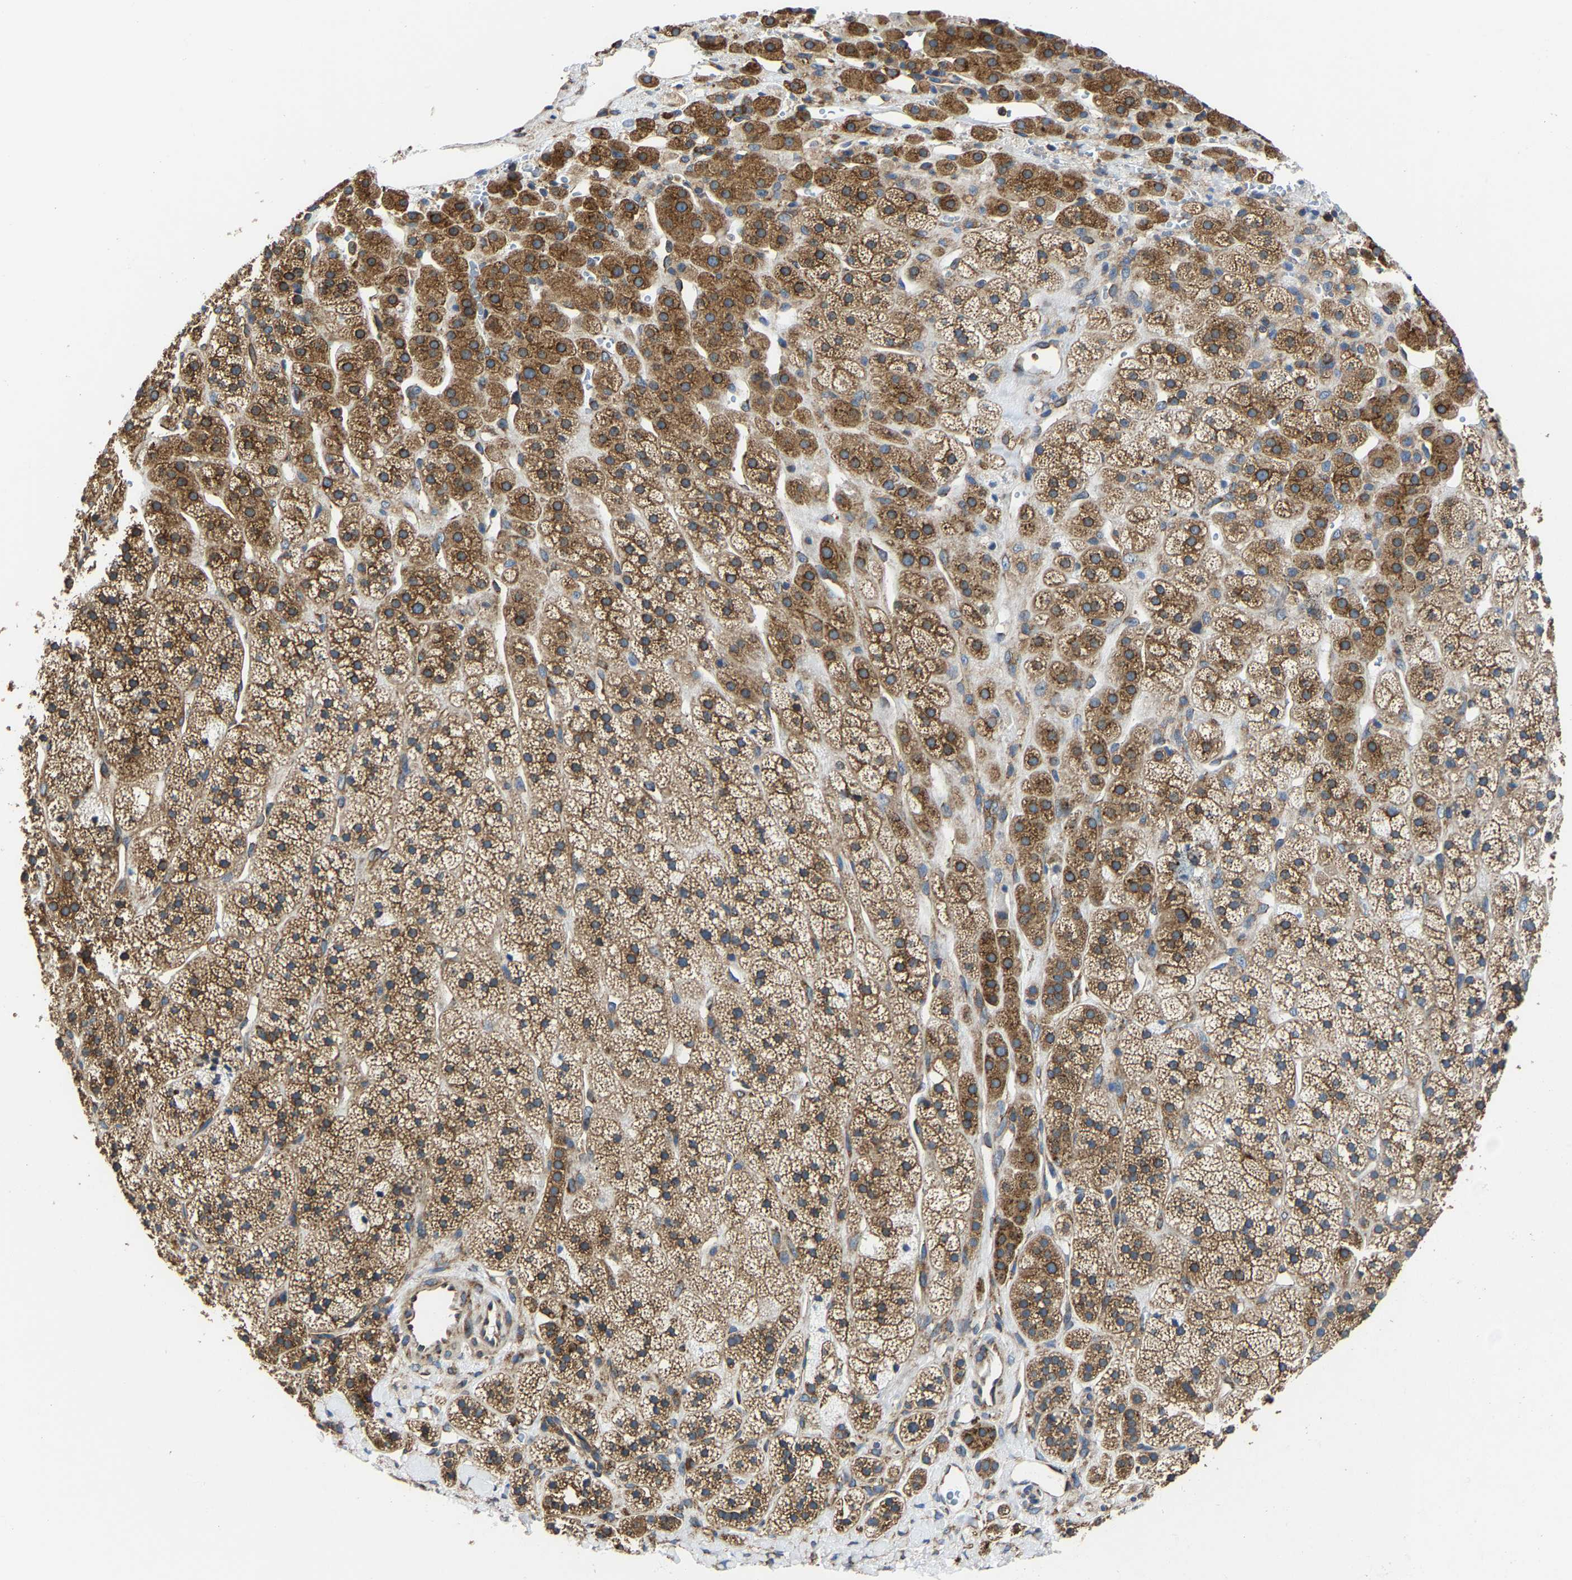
{"staining": {"intensity": "strong", "quantity": ">75%", "location": "cytoplasmic/membranous"}, "tissue": "adrenal gland", "cell_type": "Glandular cells", "image_type": "normal", "snomed": [{"axis": "morphology", "description": "Normal tissue, NOS"}, {"axis": "topography", "description": "Adrenal gland"}], "caption": "Brown immunohistochemical staining in normal adrenal gland displays strong cytoplasmic/membranous positivity in about >75% of glandular cells.", "gene": "G3BP2", "patient": {"sex": "male", "age": 56}}